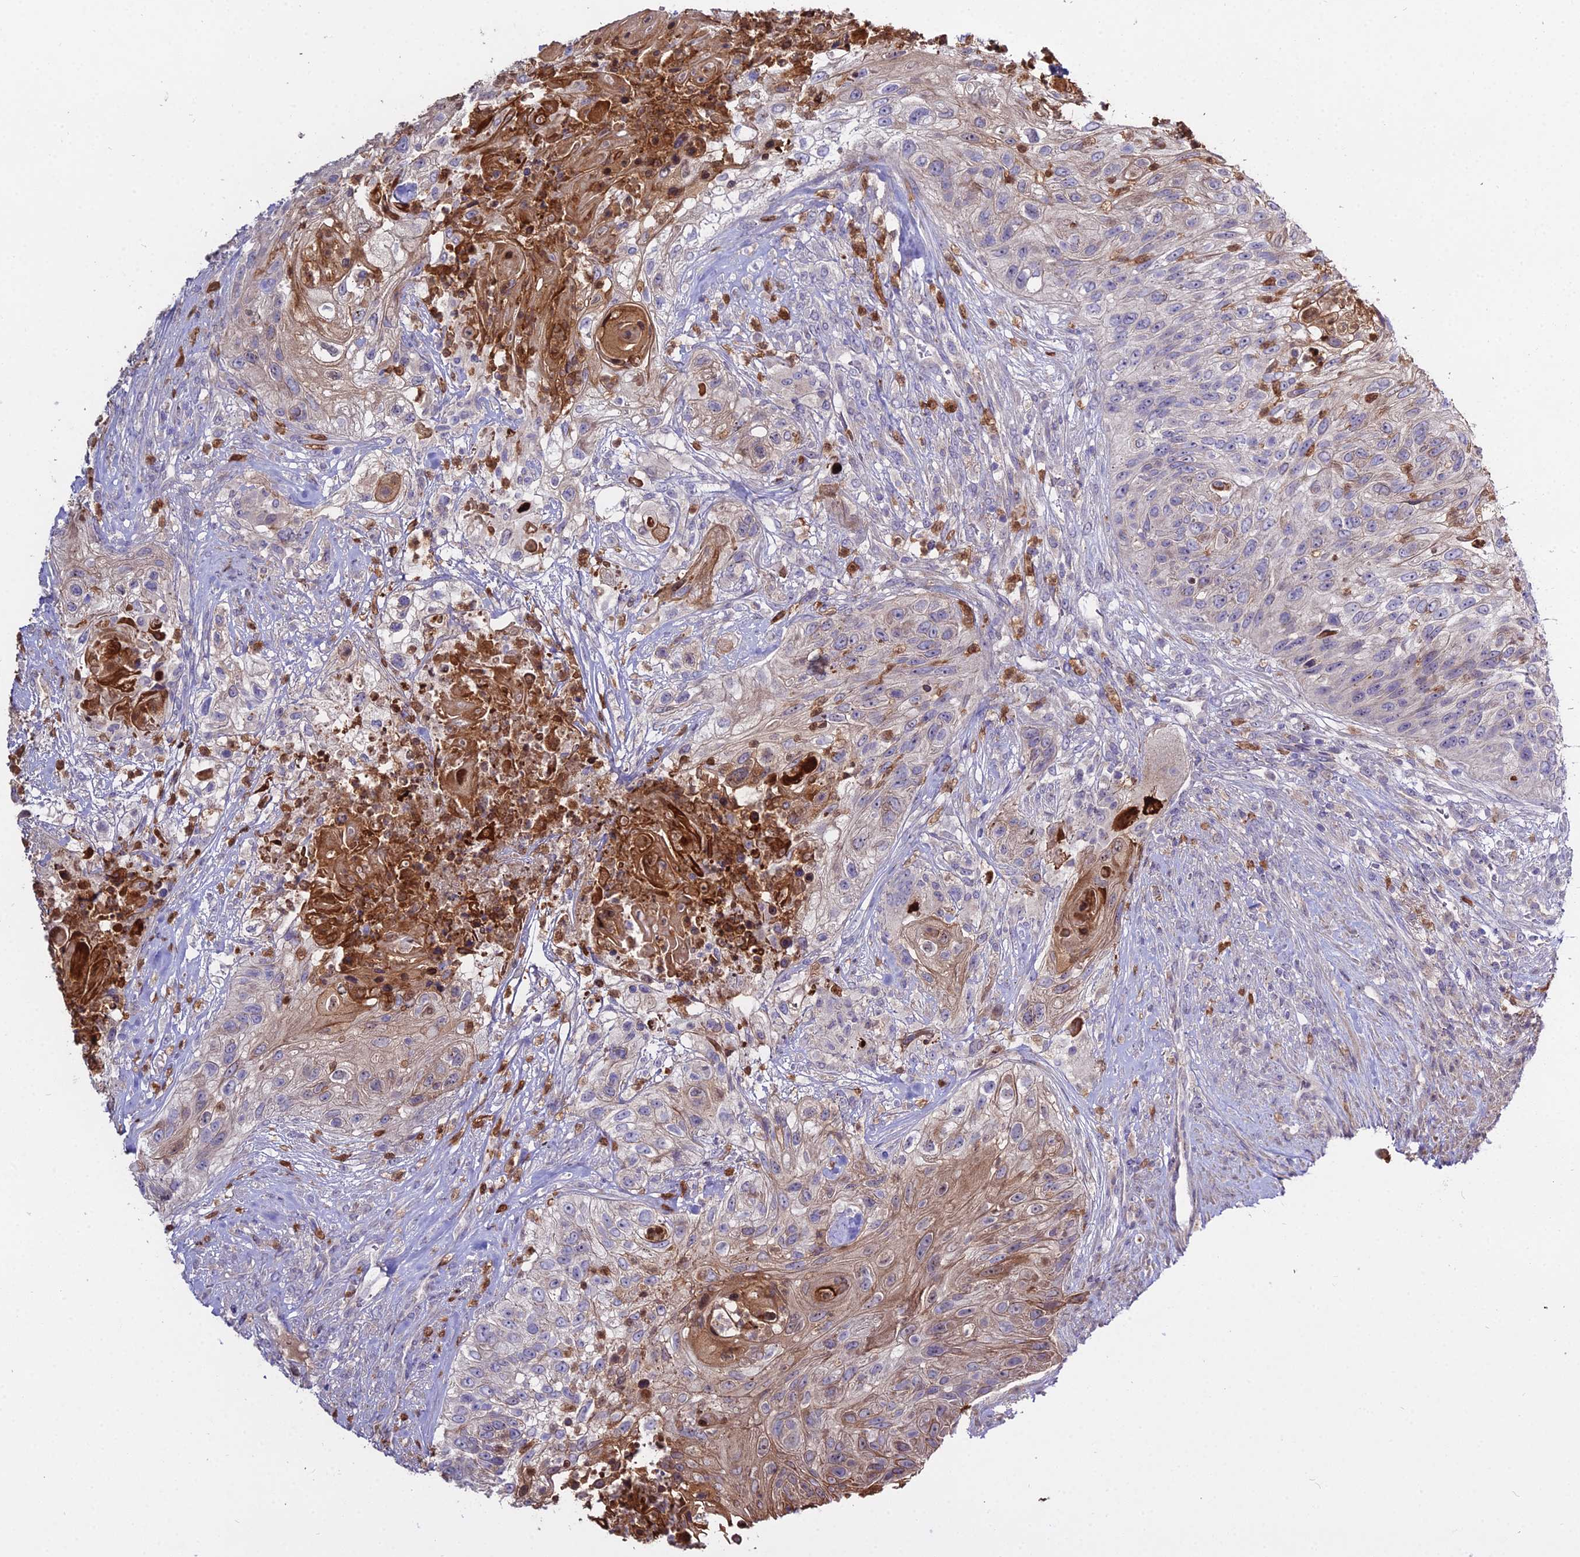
{"staining": {"intensity": "weak", "quantity": "25%-75%", "location": "cytoplasmic/membranous"}, "tissue": "urothelial cancer", "cell_type": "Tumor cells", "image_type": "cancer", "snomed": [{"axis": "morphology", "description": "Urothelial carcinoma, High grade"}, {"axis": "topography", "description": "Urinary bladder"}], "caption": "Human urothelial cancer stained for a protein (brown) reveals weak cytoplasmic/membranous positive positivity in about 25%-75% of tumor cells.", "gene": "EID2", "patient": {"sex": "female", "age": 60}}